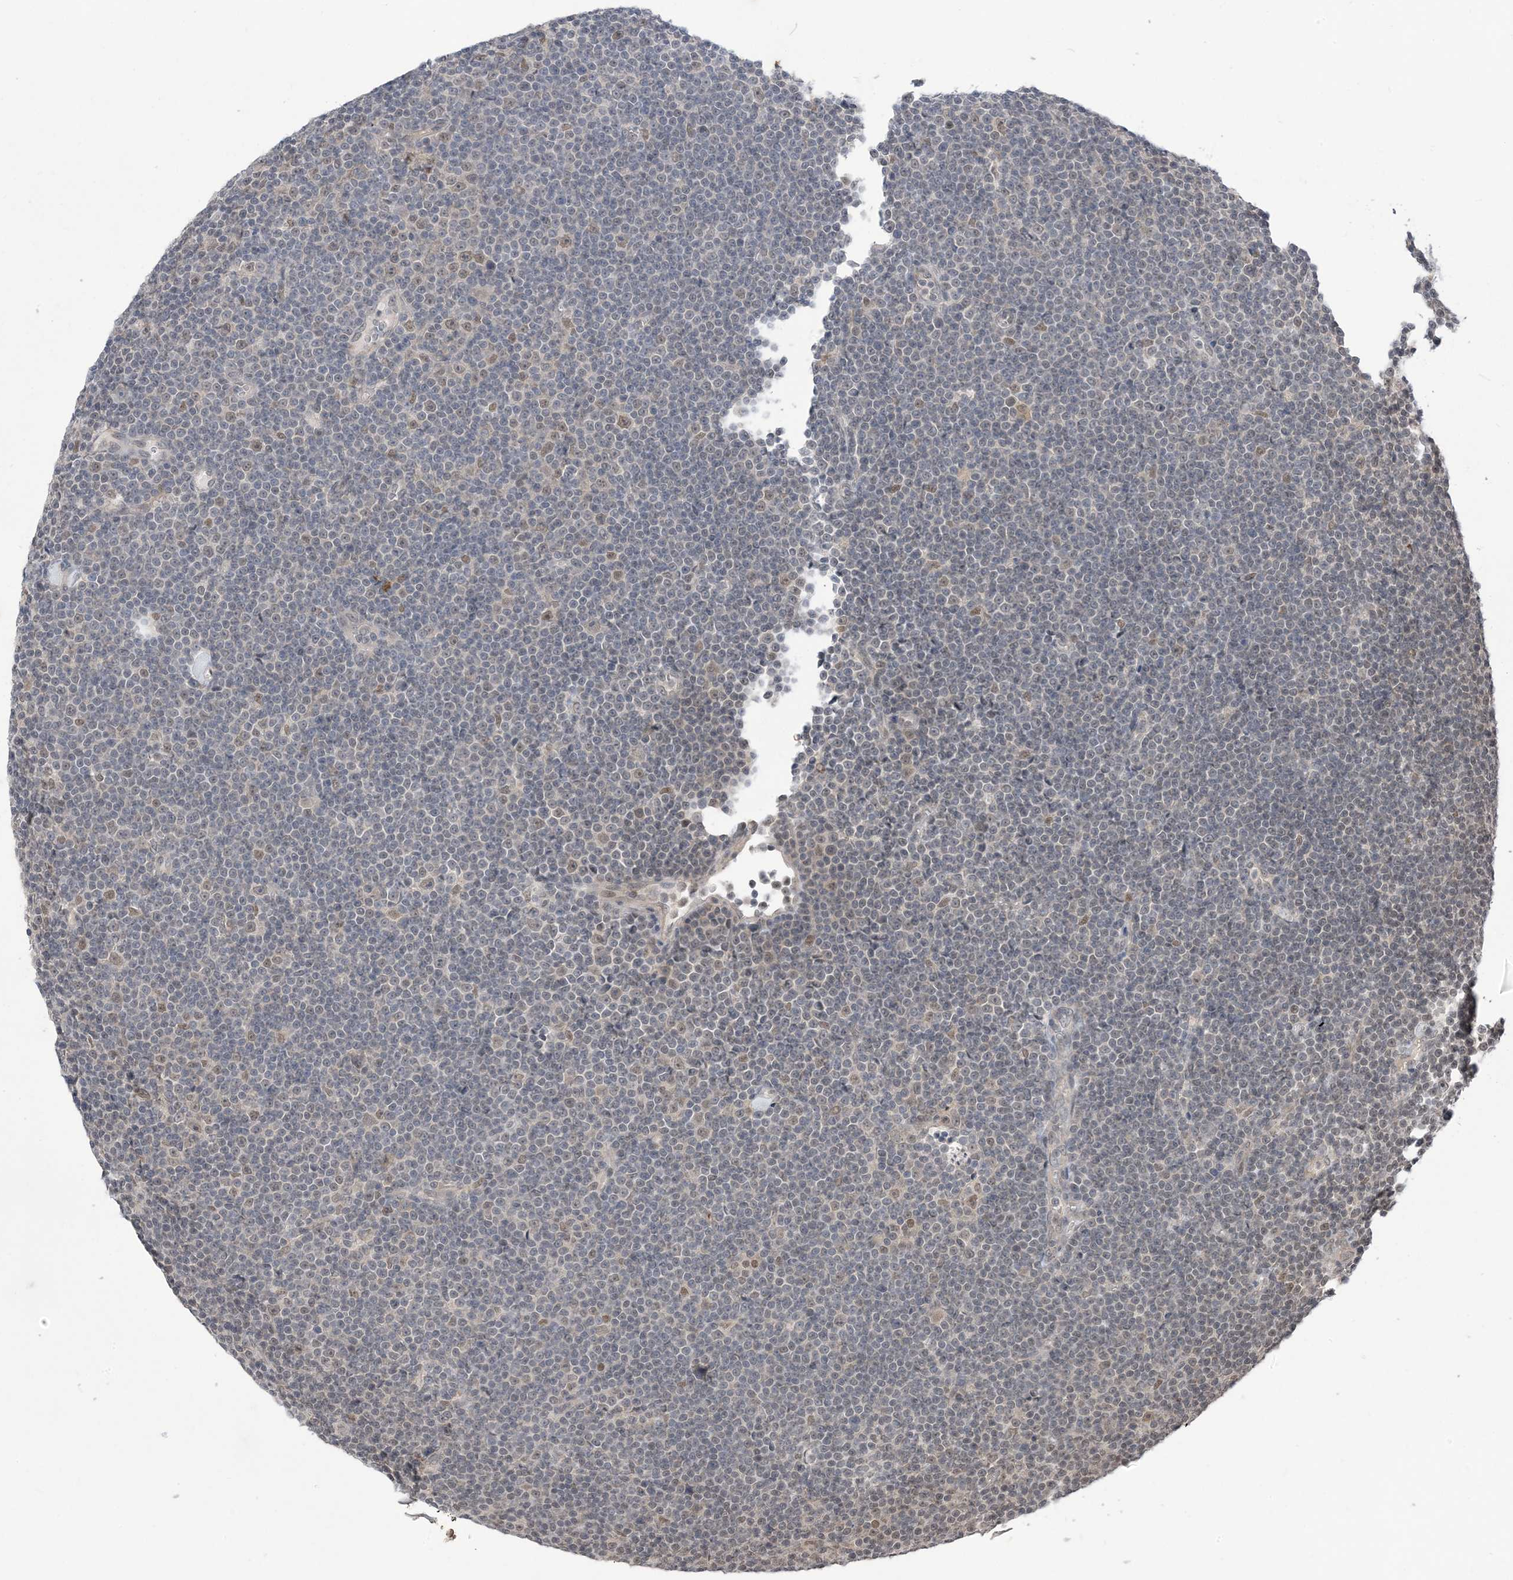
{"staining": {"intensity": "negative", "quantity": "none", "location": "none"}, "tissue": "lymphoma", "cell_type": "Tumor cells", "image_type": "cancer", "snomed": [{"axis": "morphology", "description": "Malignant lymphoma, non-Hodgkin's type, Low grade"}, {"axis": "topography", "description": "Lymph node"}], "caption": "DAB (3,3'-diaminobenzidine) immunohistochemical staining of human low-grade malignant lymphoma, non-Hodgkin's type shows no significant positivity in tumor cells.", "gene": "RANBP9", "patient": {"sex": "female", "age": 67}}